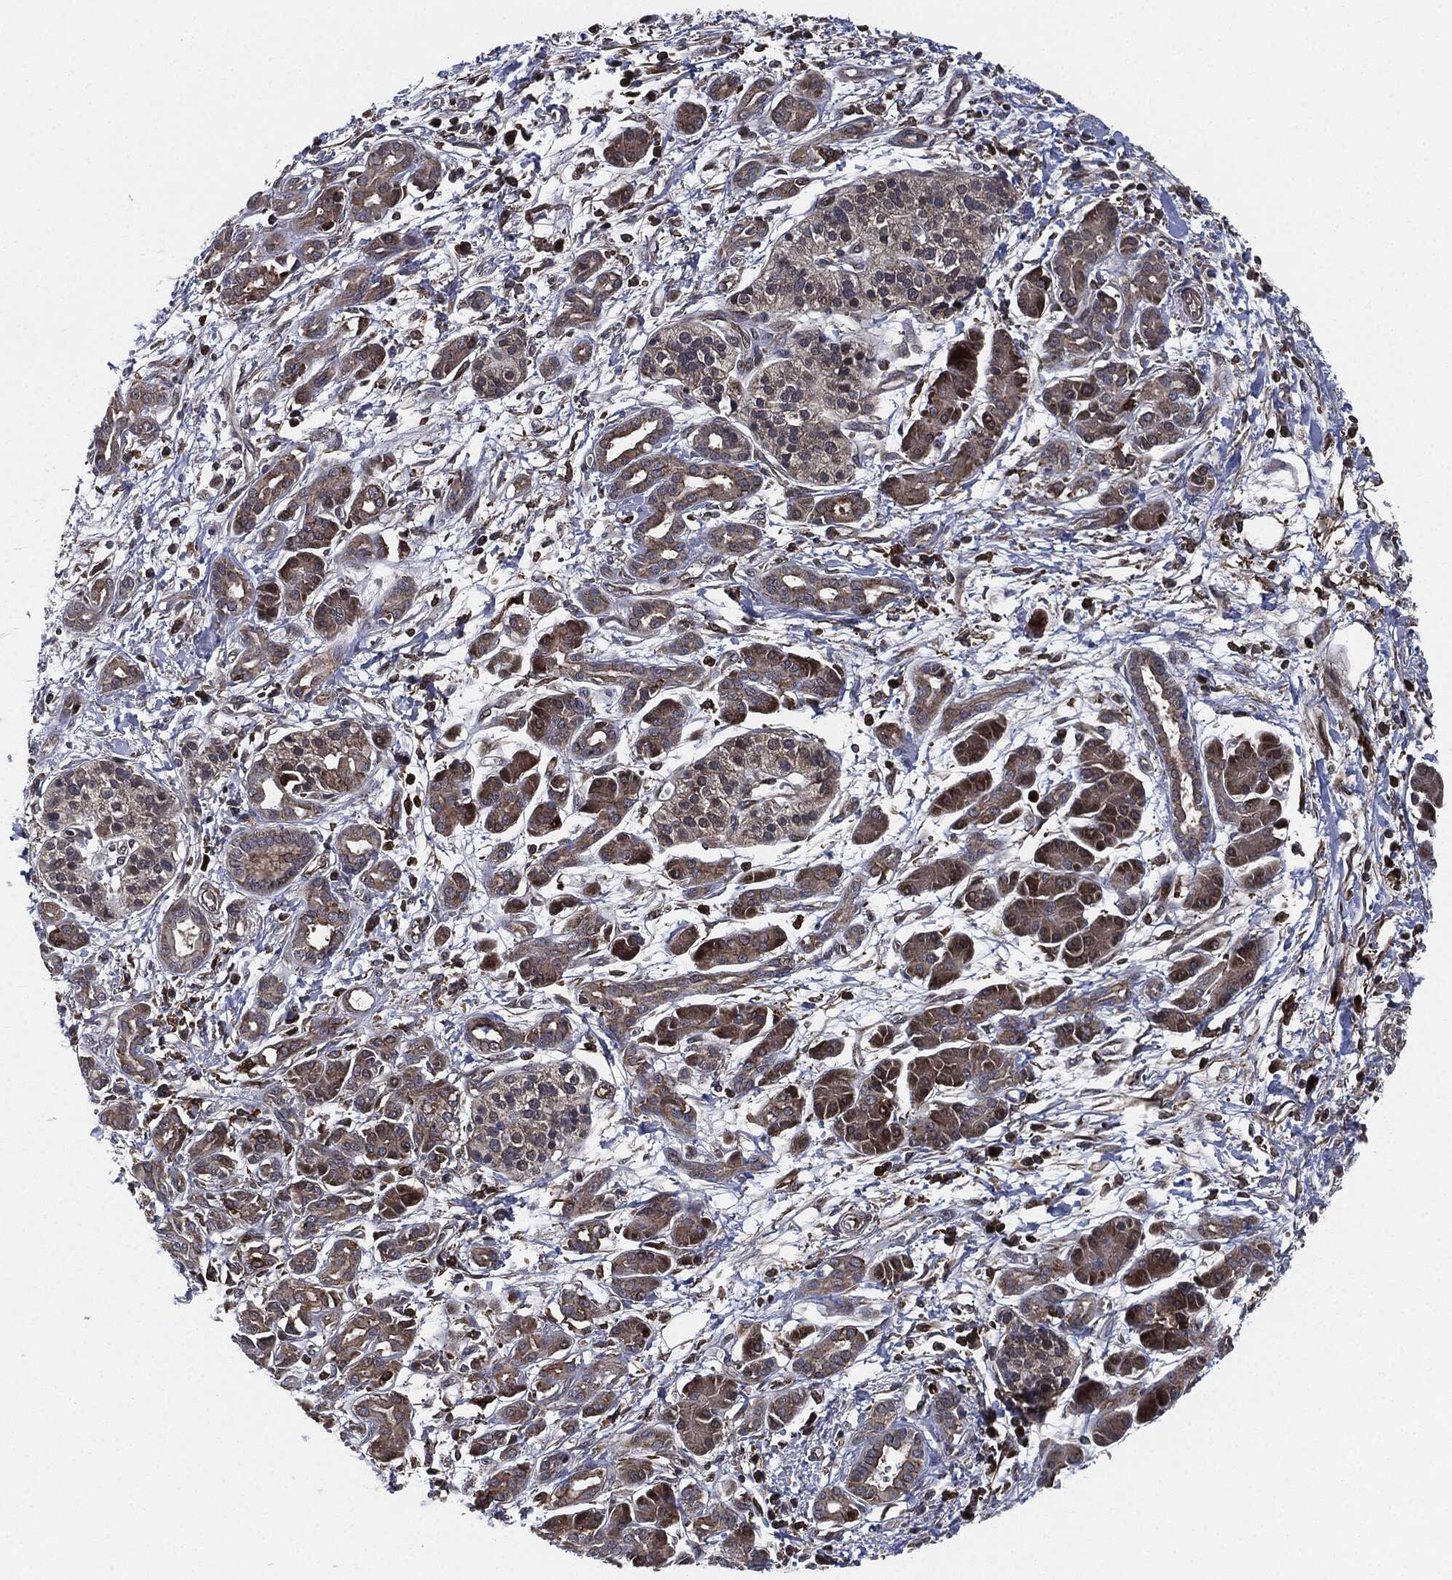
{"staining": {"intensity": "moderate", "quantity": ">75%", "location": "cytoplasmic/membranous"}, "tissue": "pancreatic cancer", "cell_type": "Tumor cells", "image_type": "cancer", "snomed": [{"axis": "morphology", "description": "Adenocarcinoma, NOS"}, {"axis": "topography", "description": "Pancreas"}], "caption": "This photomicrograph demonstrates pancreatic cancer stained with immunohistochemistry (IHC) to label a protein in brown. The cytoplasmic/membranous of tumor cells show moderate positivity for the protein. Nuclei are counter-stained blue.", "gene": "UBR1", "patient": {"sex": "male", "age": 72}}